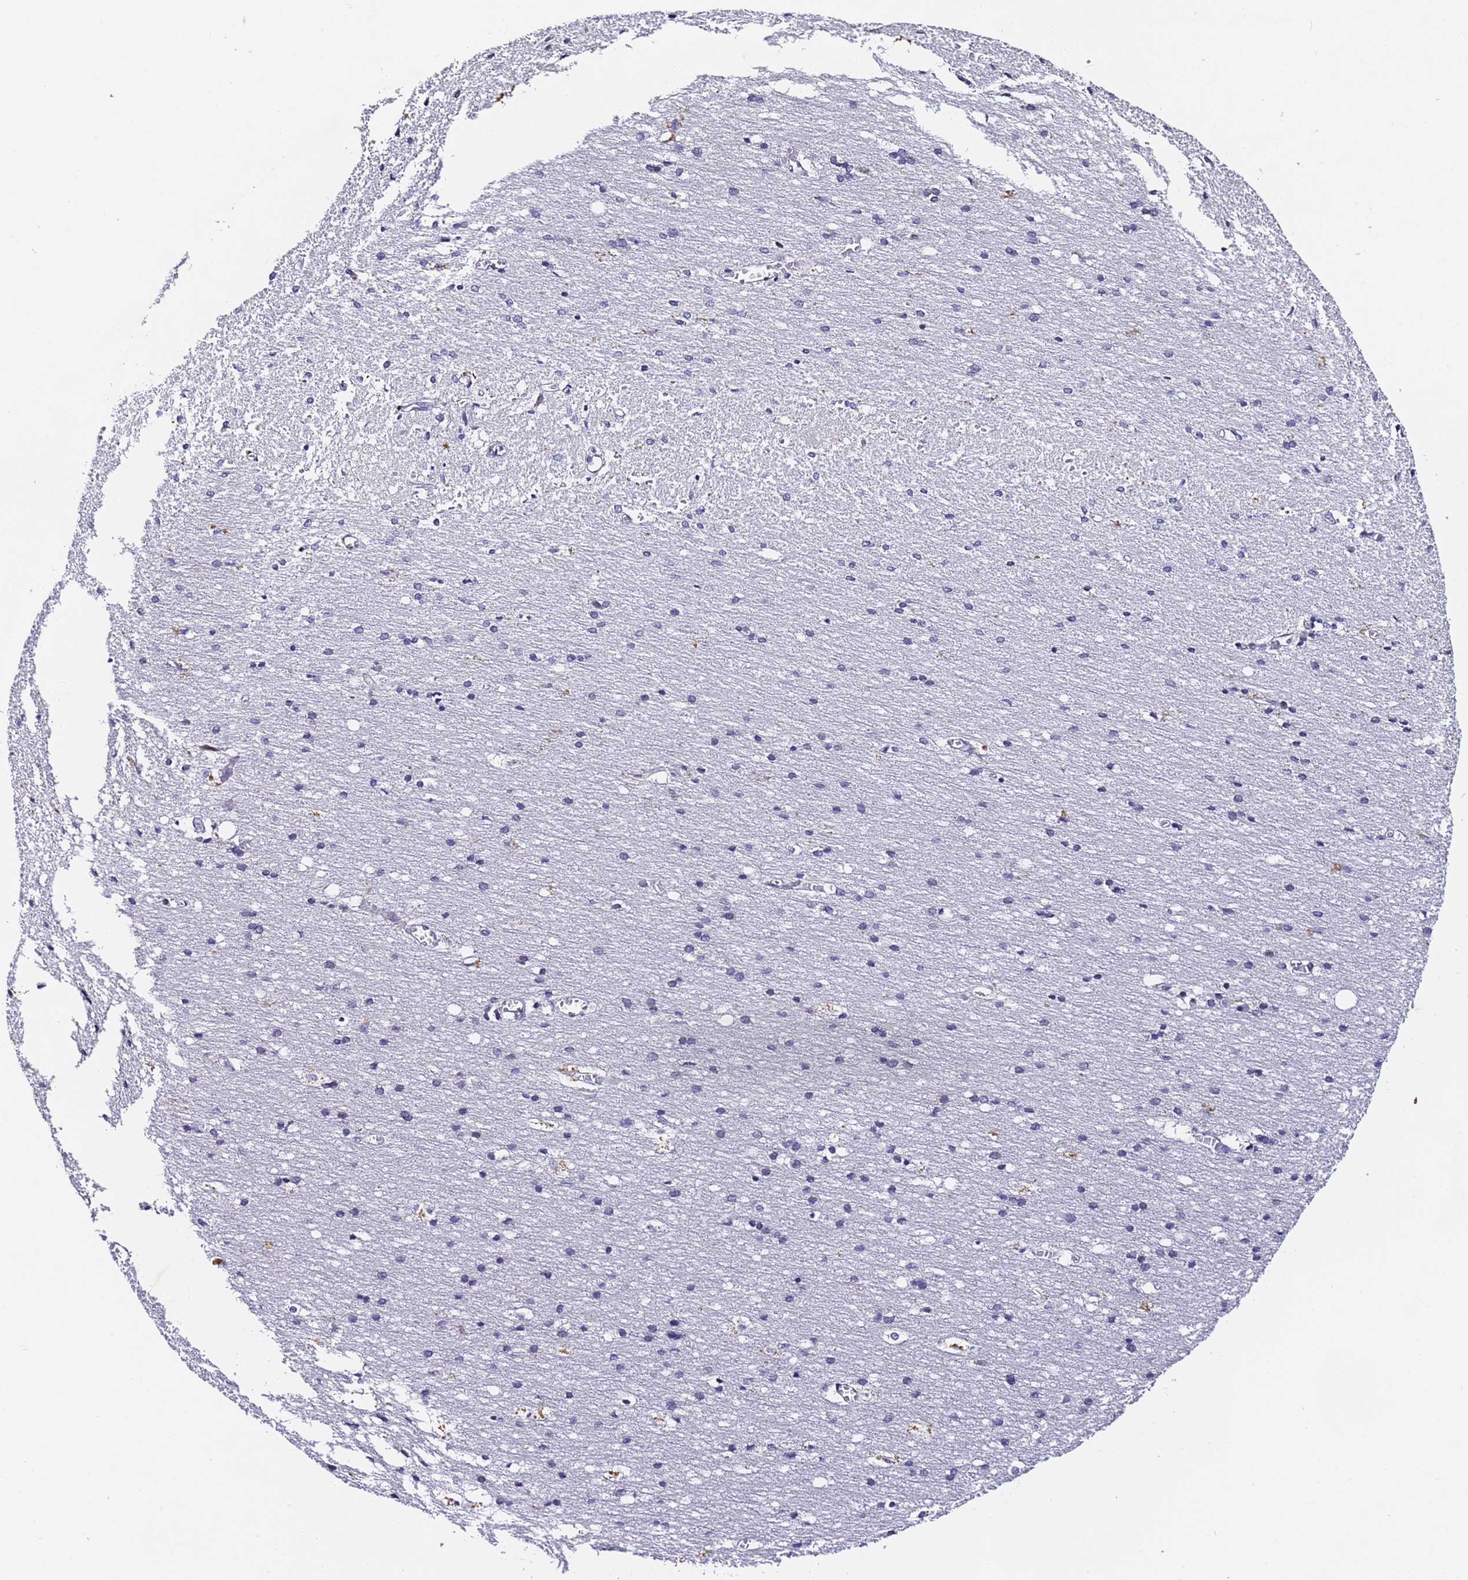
{"staining": {"intensity": "negative", "quantity": "none", "location": "none"}, "tissue": "cerebral cortex", "cell_type": "Endothelial cells", "image_type": "normal", "snomed": [{"axis": "morphology", "description": "Normal tissue, NOS"}, {"axis": "topography", "description": "Cerebral cortex"}], "caption": "Immunohistochemistry micrograph of unremarkable cerebral cortex stained for a protein (brown), which demonstrates no positivity in endothelial cells.", "gene": "FNBP4", "patient": {"sex": "male", "age": 54}}